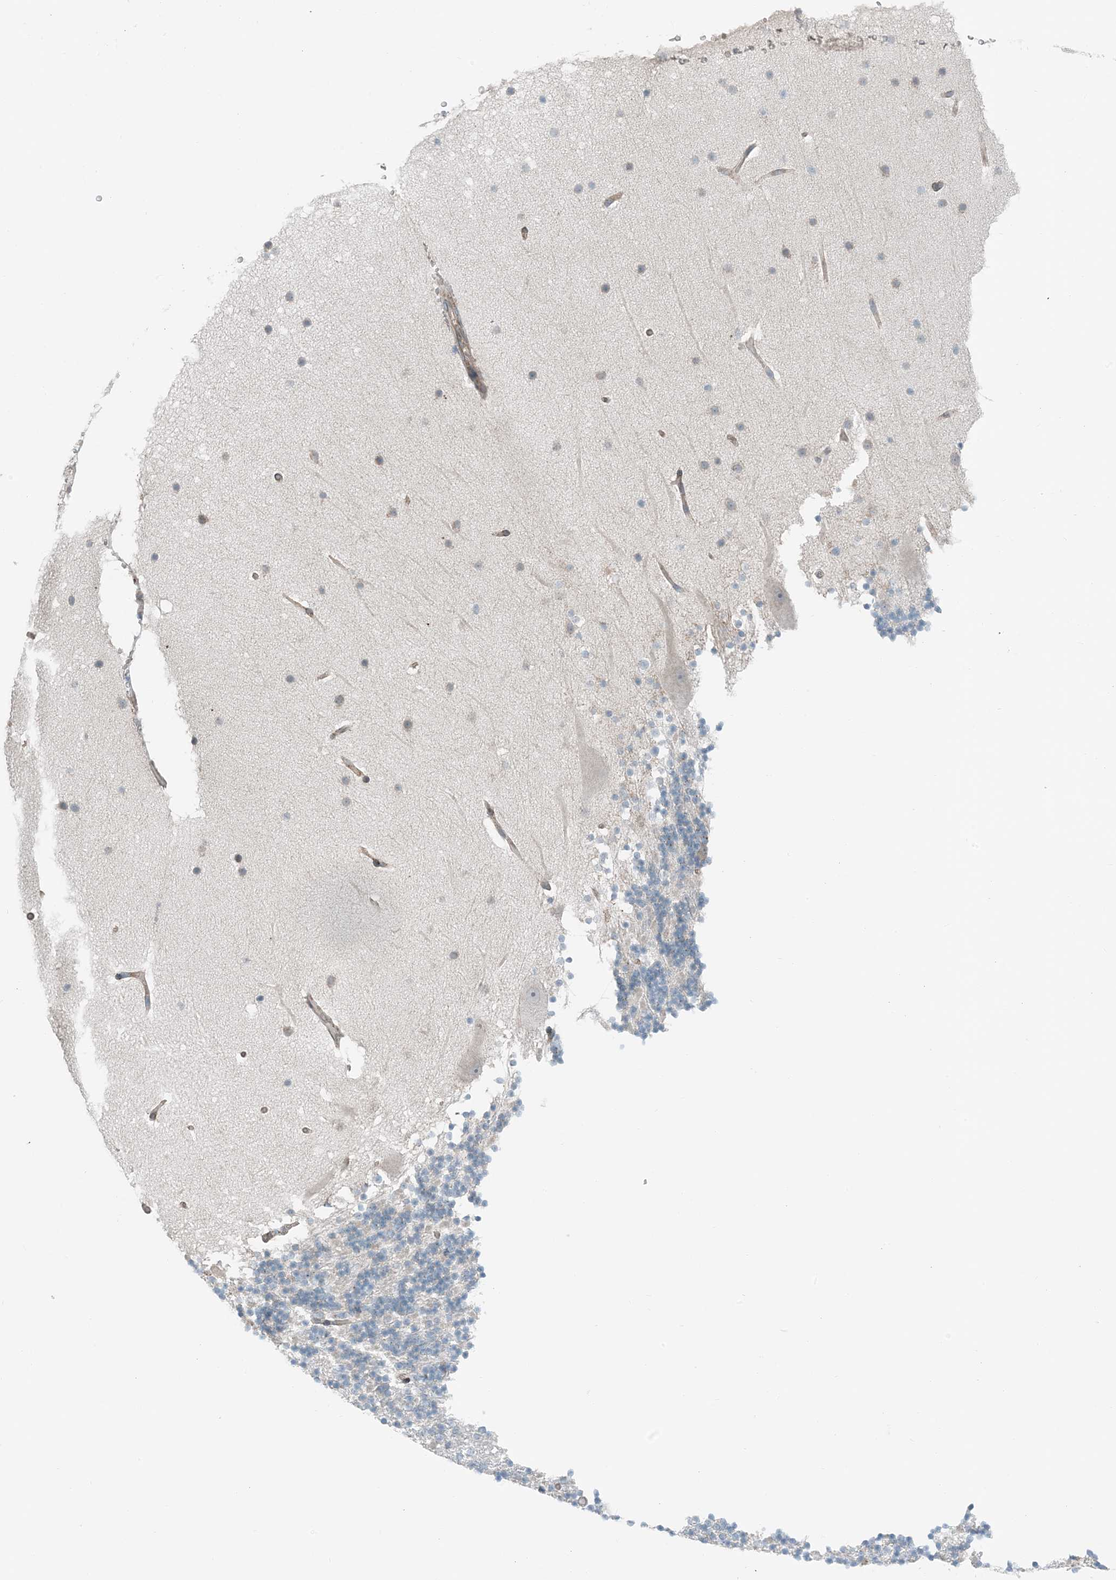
{"staining": {"intensity": "weak", "quantity": "25%-75%", "location": "cytoplasmic/membranous"}, "tissue": "cerebellum", "cell_type": "Cells in granular layer", "image_type": "normal", "snomed": [{"axis": "morphology", "description": "Normal tissue, NOS"}, {"axis": "topography", "description": "Cerebellum"}], "caption": "Immunohistochemistry (IHC) staining of benign cerebellum, which exhibits low levels of weak cytoplasmic/membranous expression in approximately 25%-75% of cells in granular layer indicating weak cytoplasmic/membranous protein expression. The staining was performed using DAB (3,3'-diaminobenzidine) (brown) for protein detection and nuclei were counterstained in hematoxylin (blue).", "gene": "CERKL", "patient": {"sex": "male", "age": 57}}